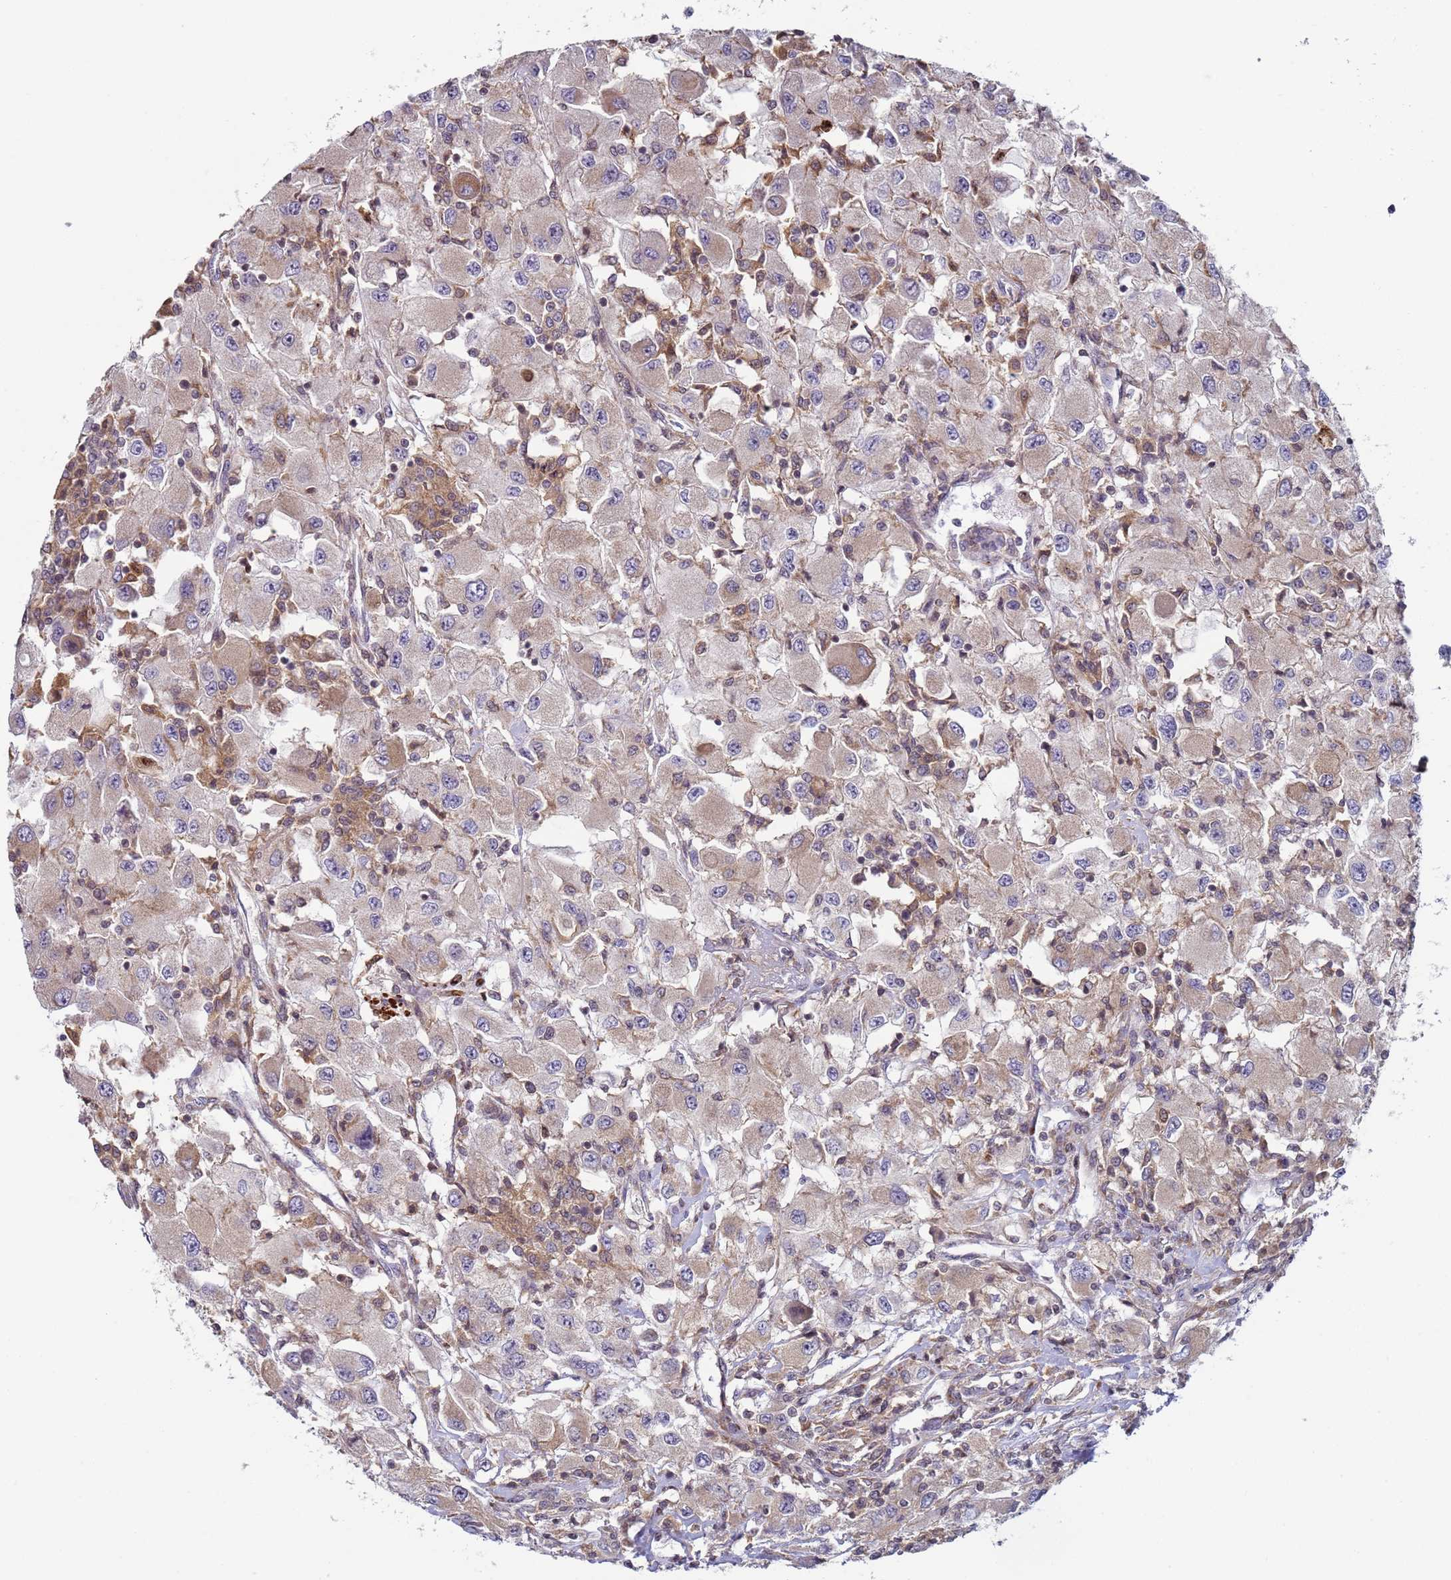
{"staining": {"intensity": "moderate", "quantity": "<25%", "location": "cytoplasmic/membranous"}, "tissue": "renal cancer", "cell_type": "Tumor cells", "image_type": "cancer", "snomed": [{"axis": "morphology", "description": "Adenocarcinoma, NOS"}, {"axis": "topography", "description": "Kidney"}], "caption": "Human renal cancer (adenocarcinoma) stained with a protein marker exhibits moderate staining in tumor cells.", "gene": "SNAPC4", "patient": {"sex": "female", "age": 67}}